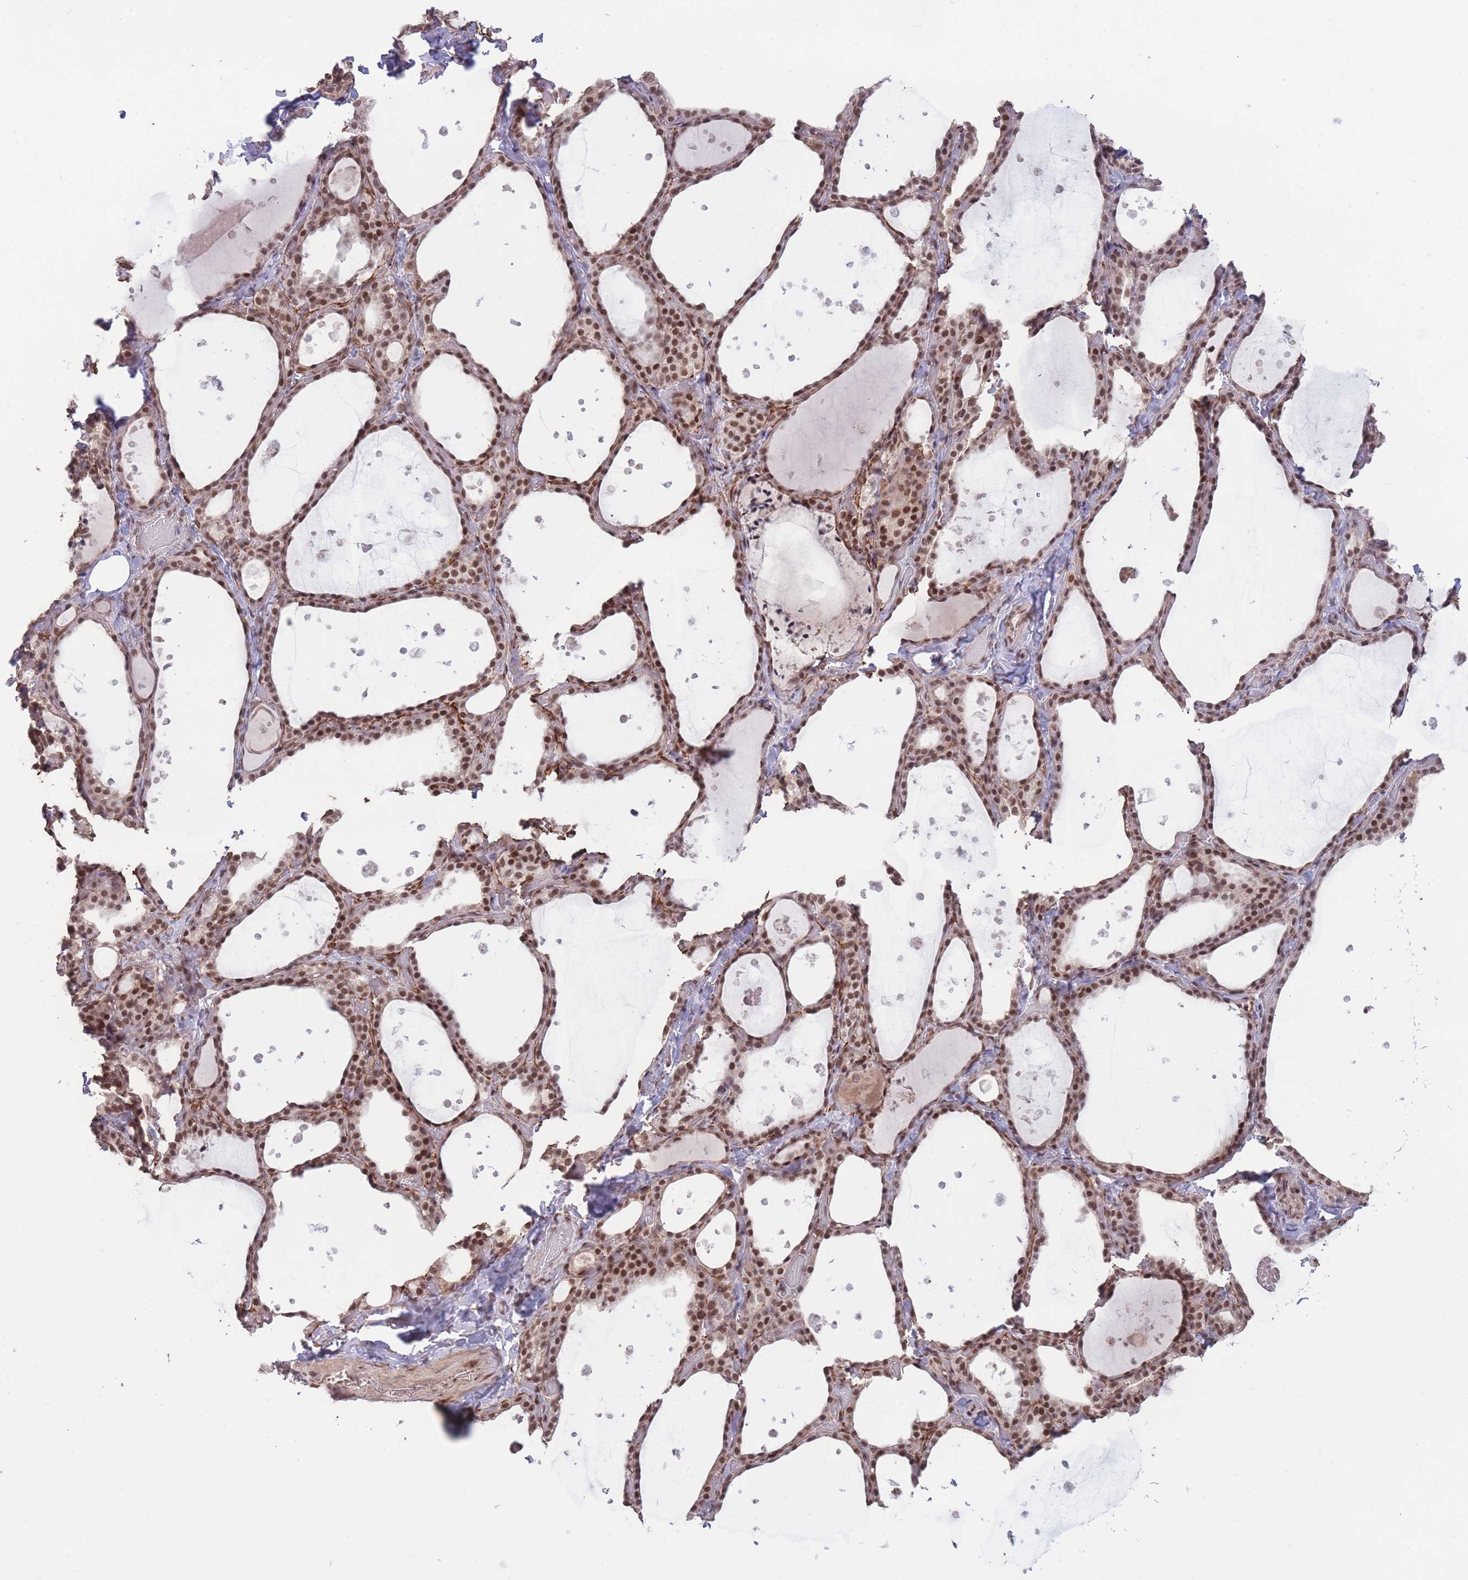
{"staining": {"intensity": "moderate", "quantity": ">75%", "location": "nuclear"}, "tissue": "thyroid gland", "cell_type": "Glandular cells", "image_type": "normal", "snomed": [{"axis": "morphology", "description": "Normal tissue, NOS"}, {"axis": "topography", "description": "Thyroid gland"}], "caption": "Immunohistochemistry (IHC) (DAB) staining of unremarkable thyroid gland displays moderate nuclear protein positivity in approximately >75% of glandular cells.", "gene": "CARD8", "patient": {"sex": "female", "age": 44}}